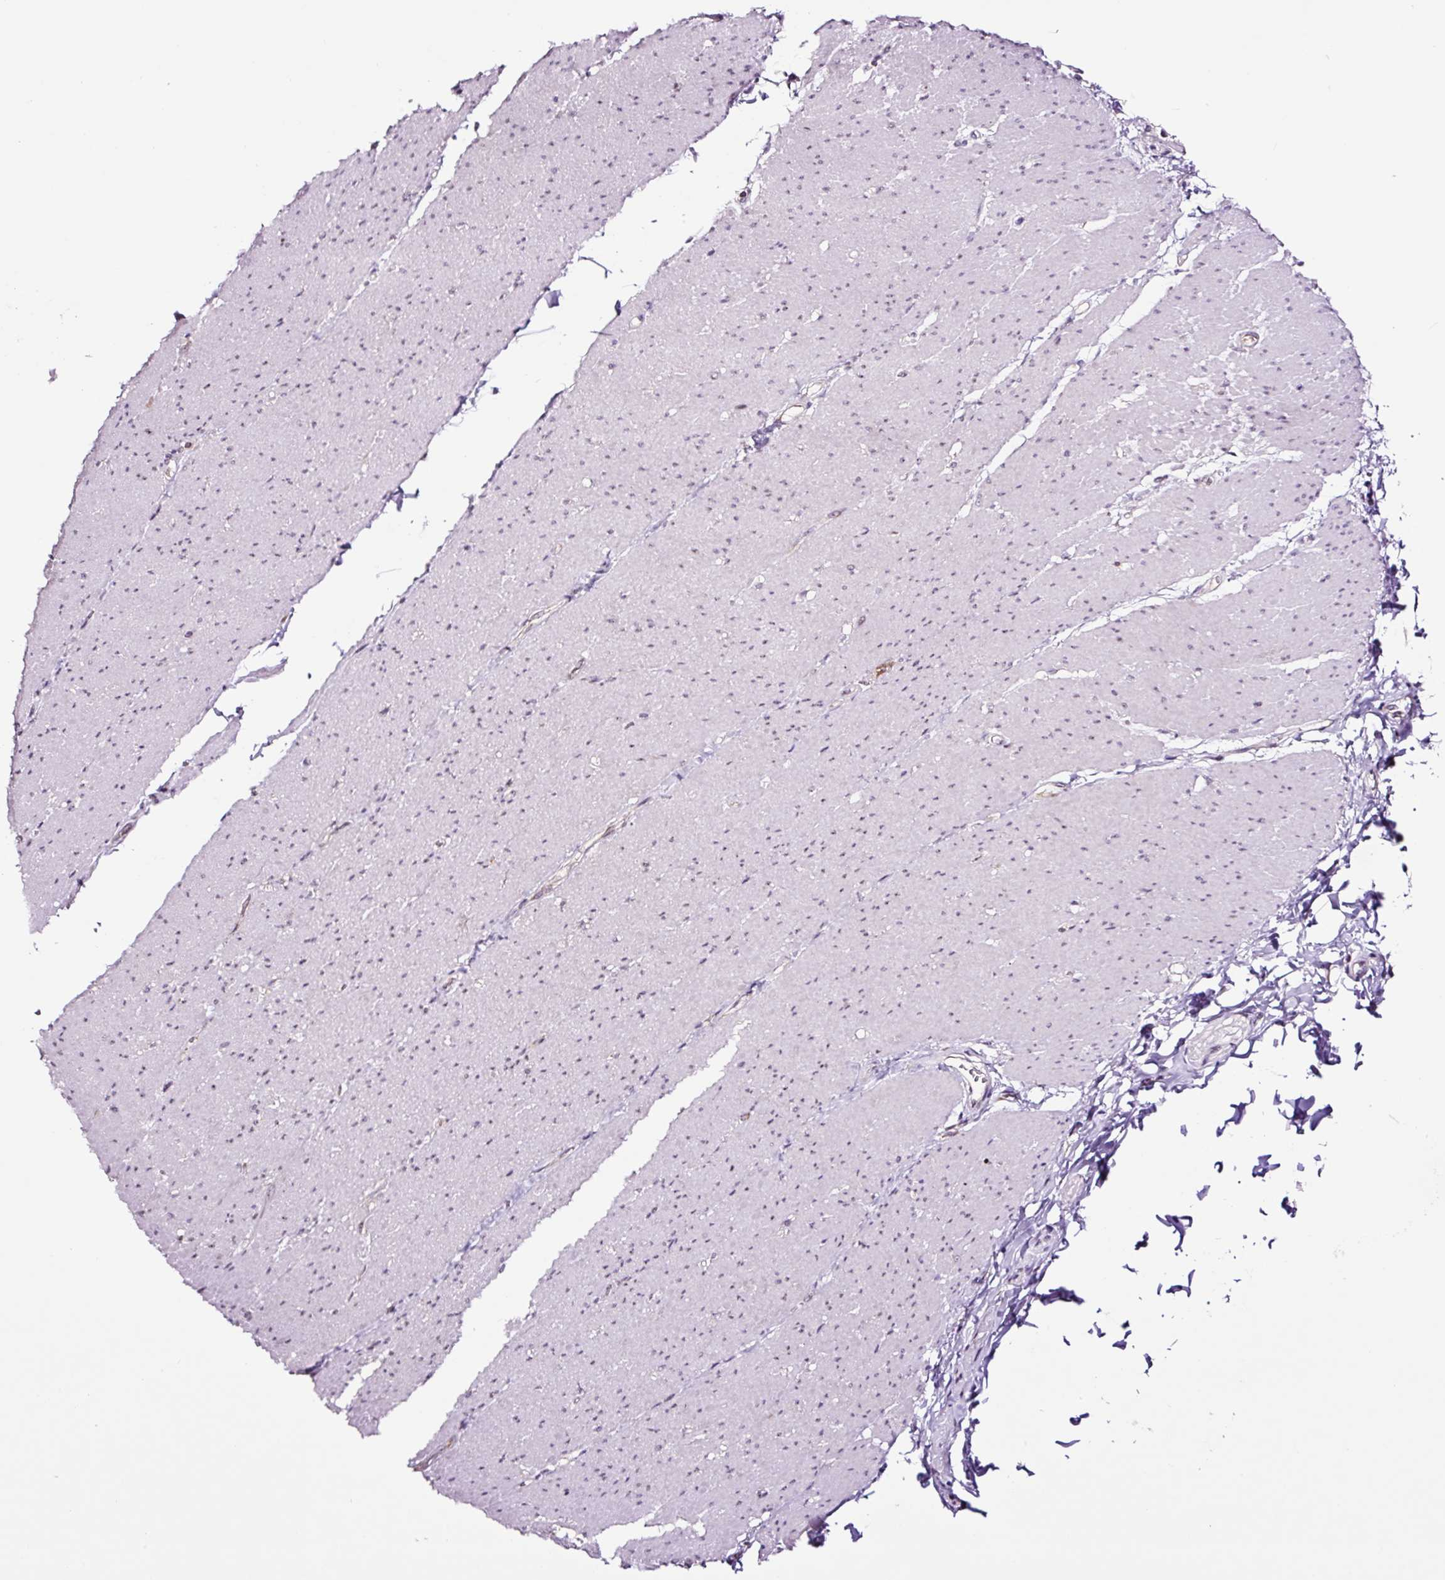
{"staining": {"intensity": "negative", "quantity": "none", "location": "none"}, "tissue": "smooth muscle", "cell_type": "Smooth muscle cells", "image_type": "normal", "snomed": [{"axis": "morphology", "description": "Normal tissue, NOS"}, {"axis": "topography", "description": "Smooth muscle"}, {"axis": "topography", "description": "Rectum"}], "caption": "Smooth muscle stained for a protein using IHC reveals no expression smooth muscle cells.", "gene": "NOM1", "patient": {"sex": "male", "age": 53}}